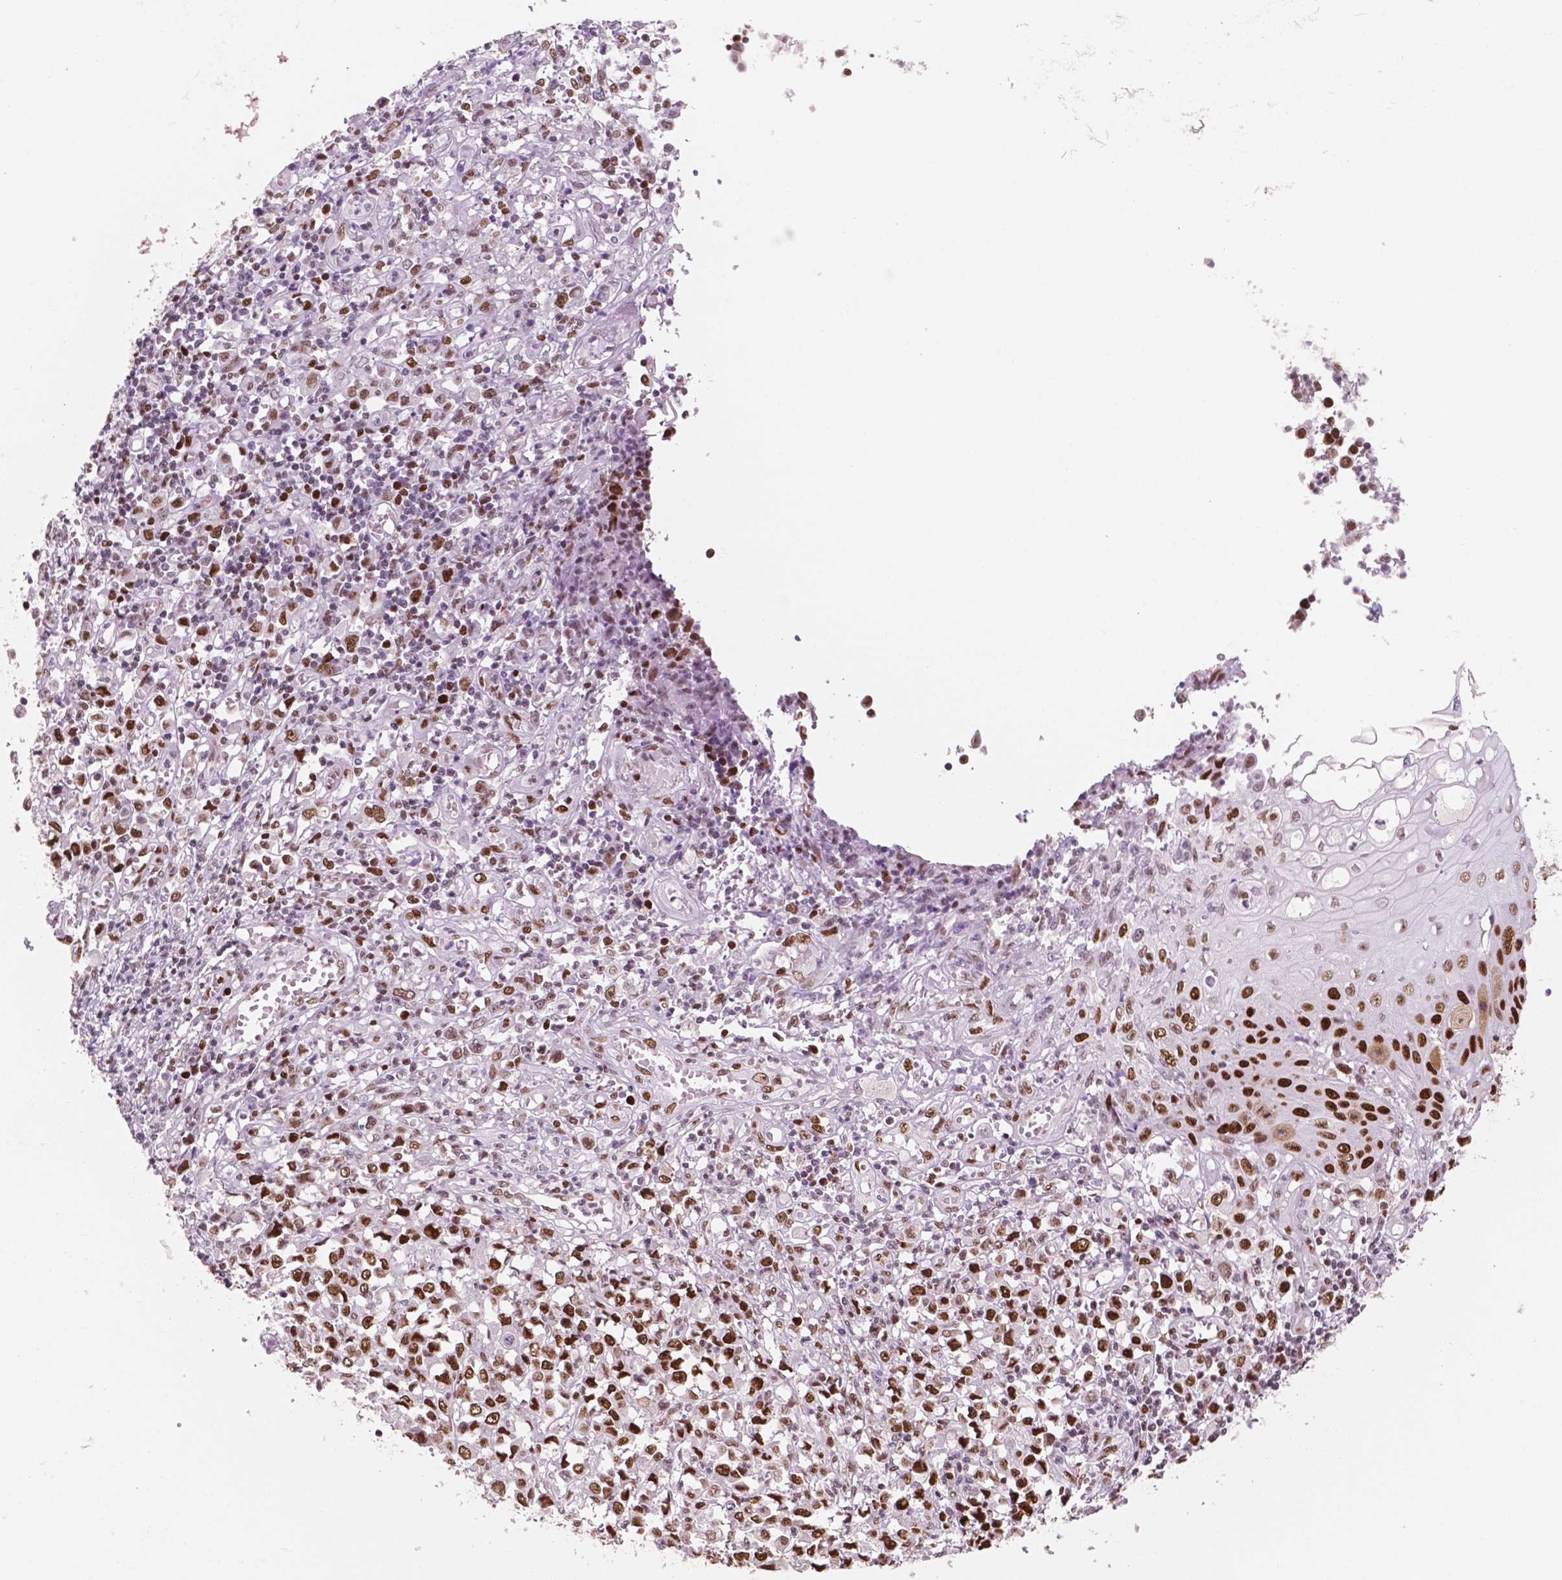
{"staining": {"intensity": "strong", "quantity": "<25%", "location": "nuclear"}, "tissue": "stomach cancer", "cell_type": "Tumor cells", "image_type": "cancer", "snomed": [{"axis": "morphology", "description": "Adenocarcinoma, NOS"}, {"axis": "topography", "description": "Stomach, upper"}], "caption": "IHC photomicrograph of neoplastic tissue: human stomach cancer (adenocarcinoma) stained using immunohistochemistry (IHC) exhibits medium levels of strong protein expression localized specifically in the nuclear of tumor cells, appearing as a nuclear brown color.", "gene": "MSH6", "patient": {"sex": "male", "age": 70}}